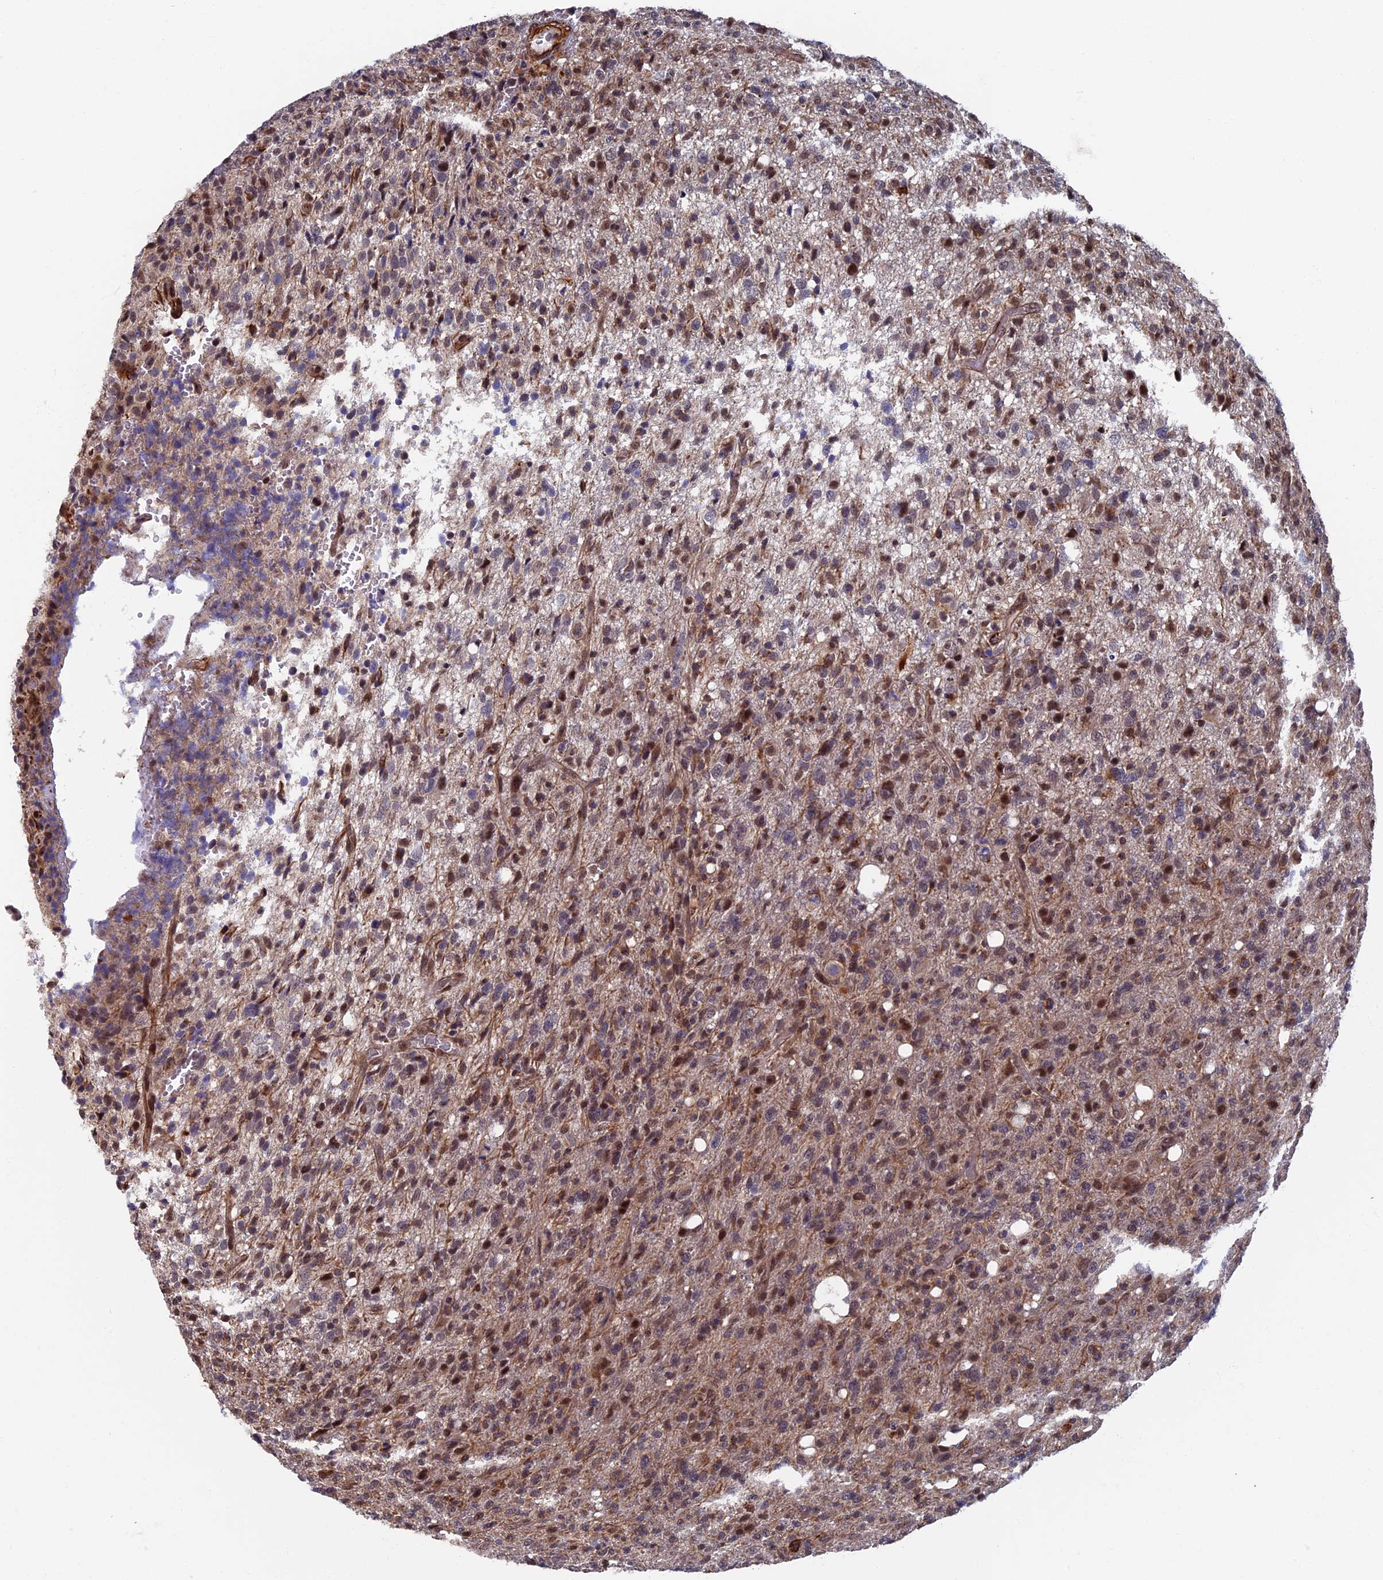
{"staining": {"intensity": "moderate", "quantity": "<25%", "location": "nuclear"}, "tissue": "glioma", "cell_type": "Tumor cells", "image_type": "cancer", "snomed": [{"axis": "morphology", "description": "Glioma, malignant, High grade"}, {"axis": "topography", "description": "Brain"}], "caption": "Immunohistochemistry (IHC) histopathology image of glioma stained for a protein (brown), which reveals low levels of moderate nuclear staining in approximately <25% of tumor cells.", "gene": "CTDP1", "patient": {"sex": "female", "age": 57}}